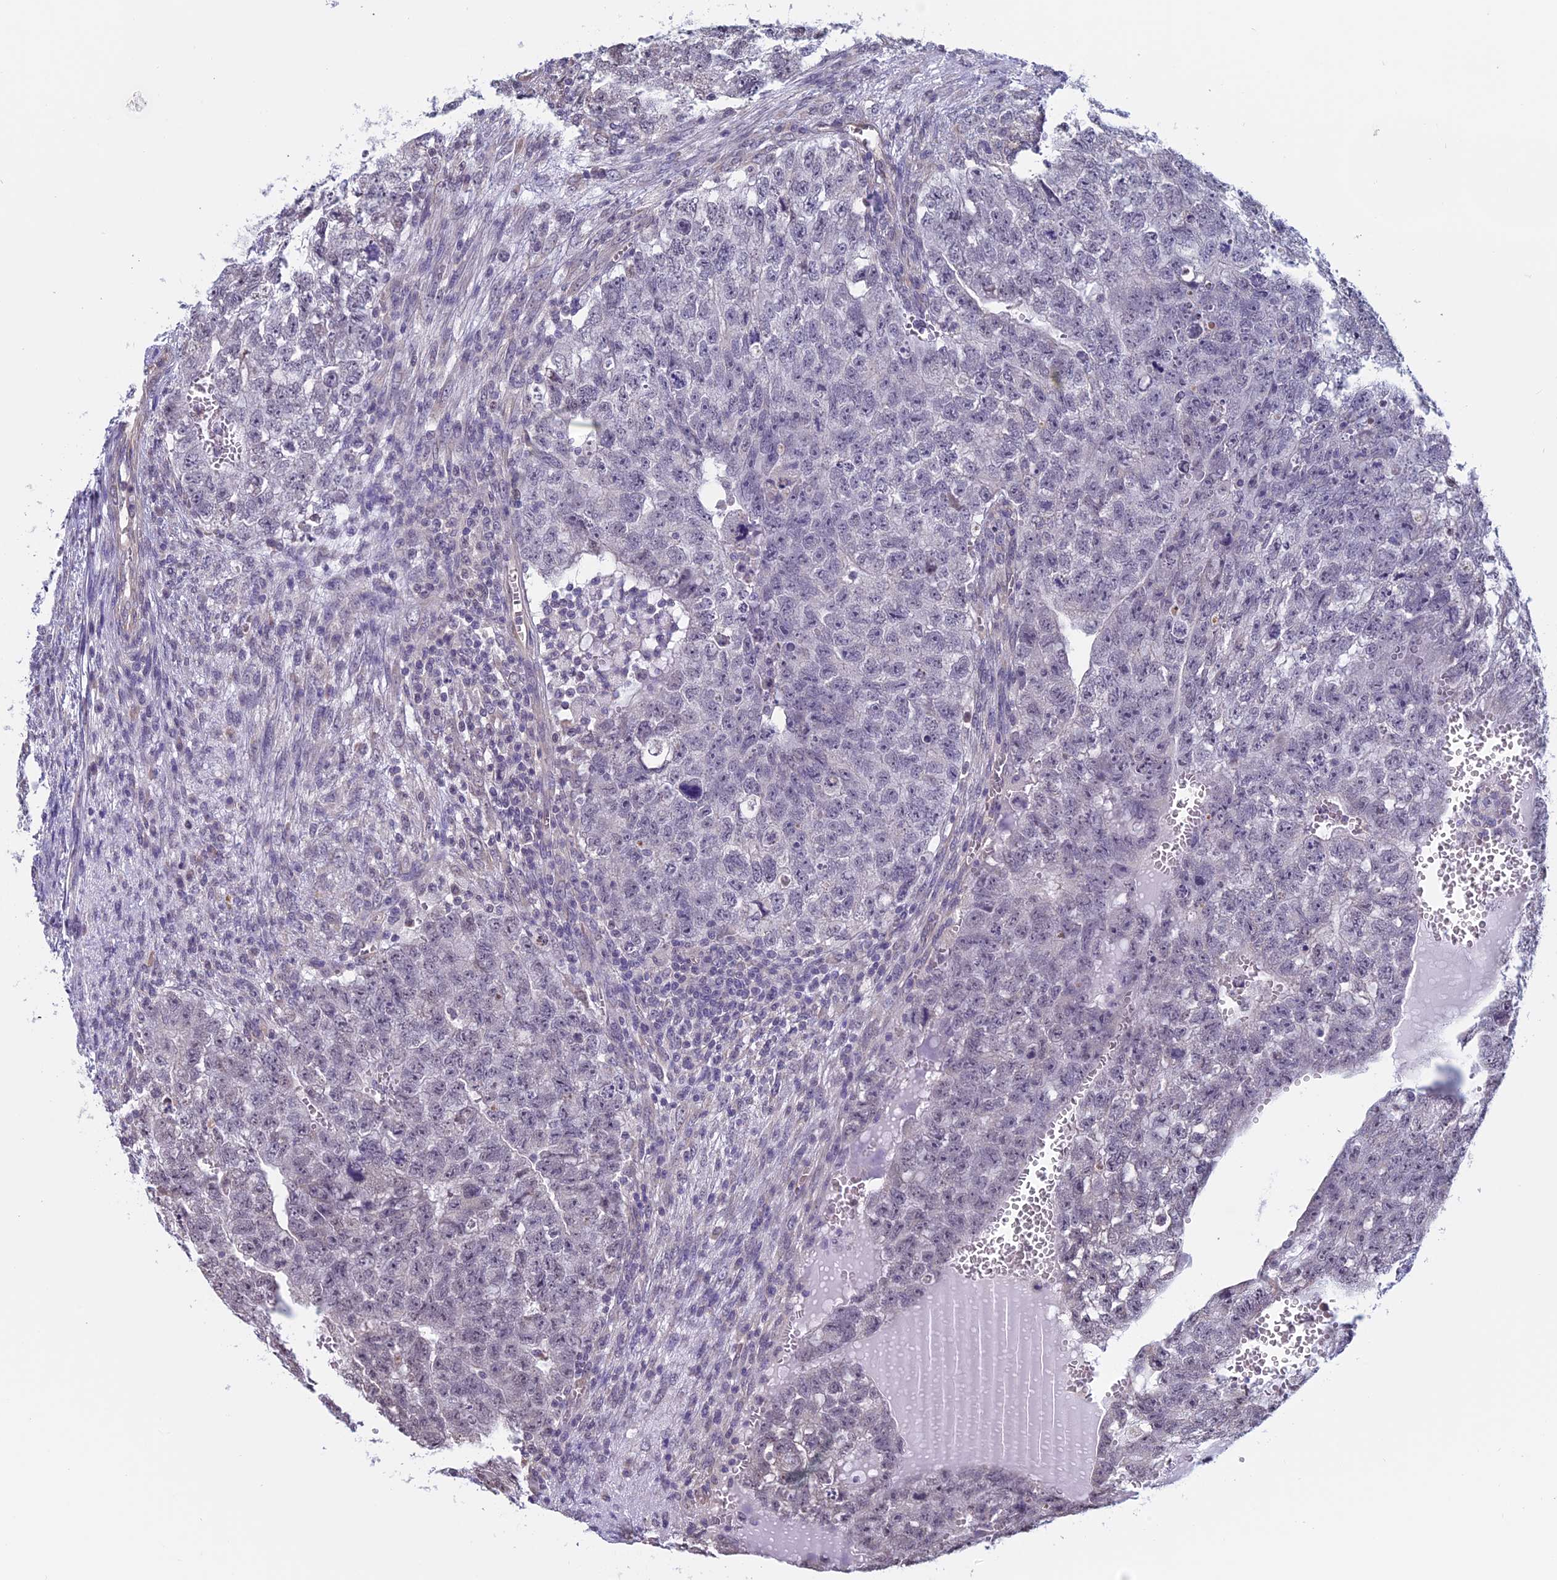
{"staining": {"intensity": "negative", "quantity": "none", "location": "none"}, "tissue": "testis cancer", "cell_type": "Tumor cells", "image_type": "cancer", "snomed": [{"axis": "morphology", "description": "Seminoma, NOS"}, {"axis": "morphology", "description": "Carcinoma, Embryonal, NOS"}, {"axis": "topography", "description": "Testis"}], "caption": "This photomicrograph is of testis seminoma stained with immunohistochemistry (IHC) to label a protein in brown with the nuclei are counter-stained blue. There is no positivity in tumor cells.", "gene": "SLC1A6", "patient": {"sex": "male", "age": 38}}